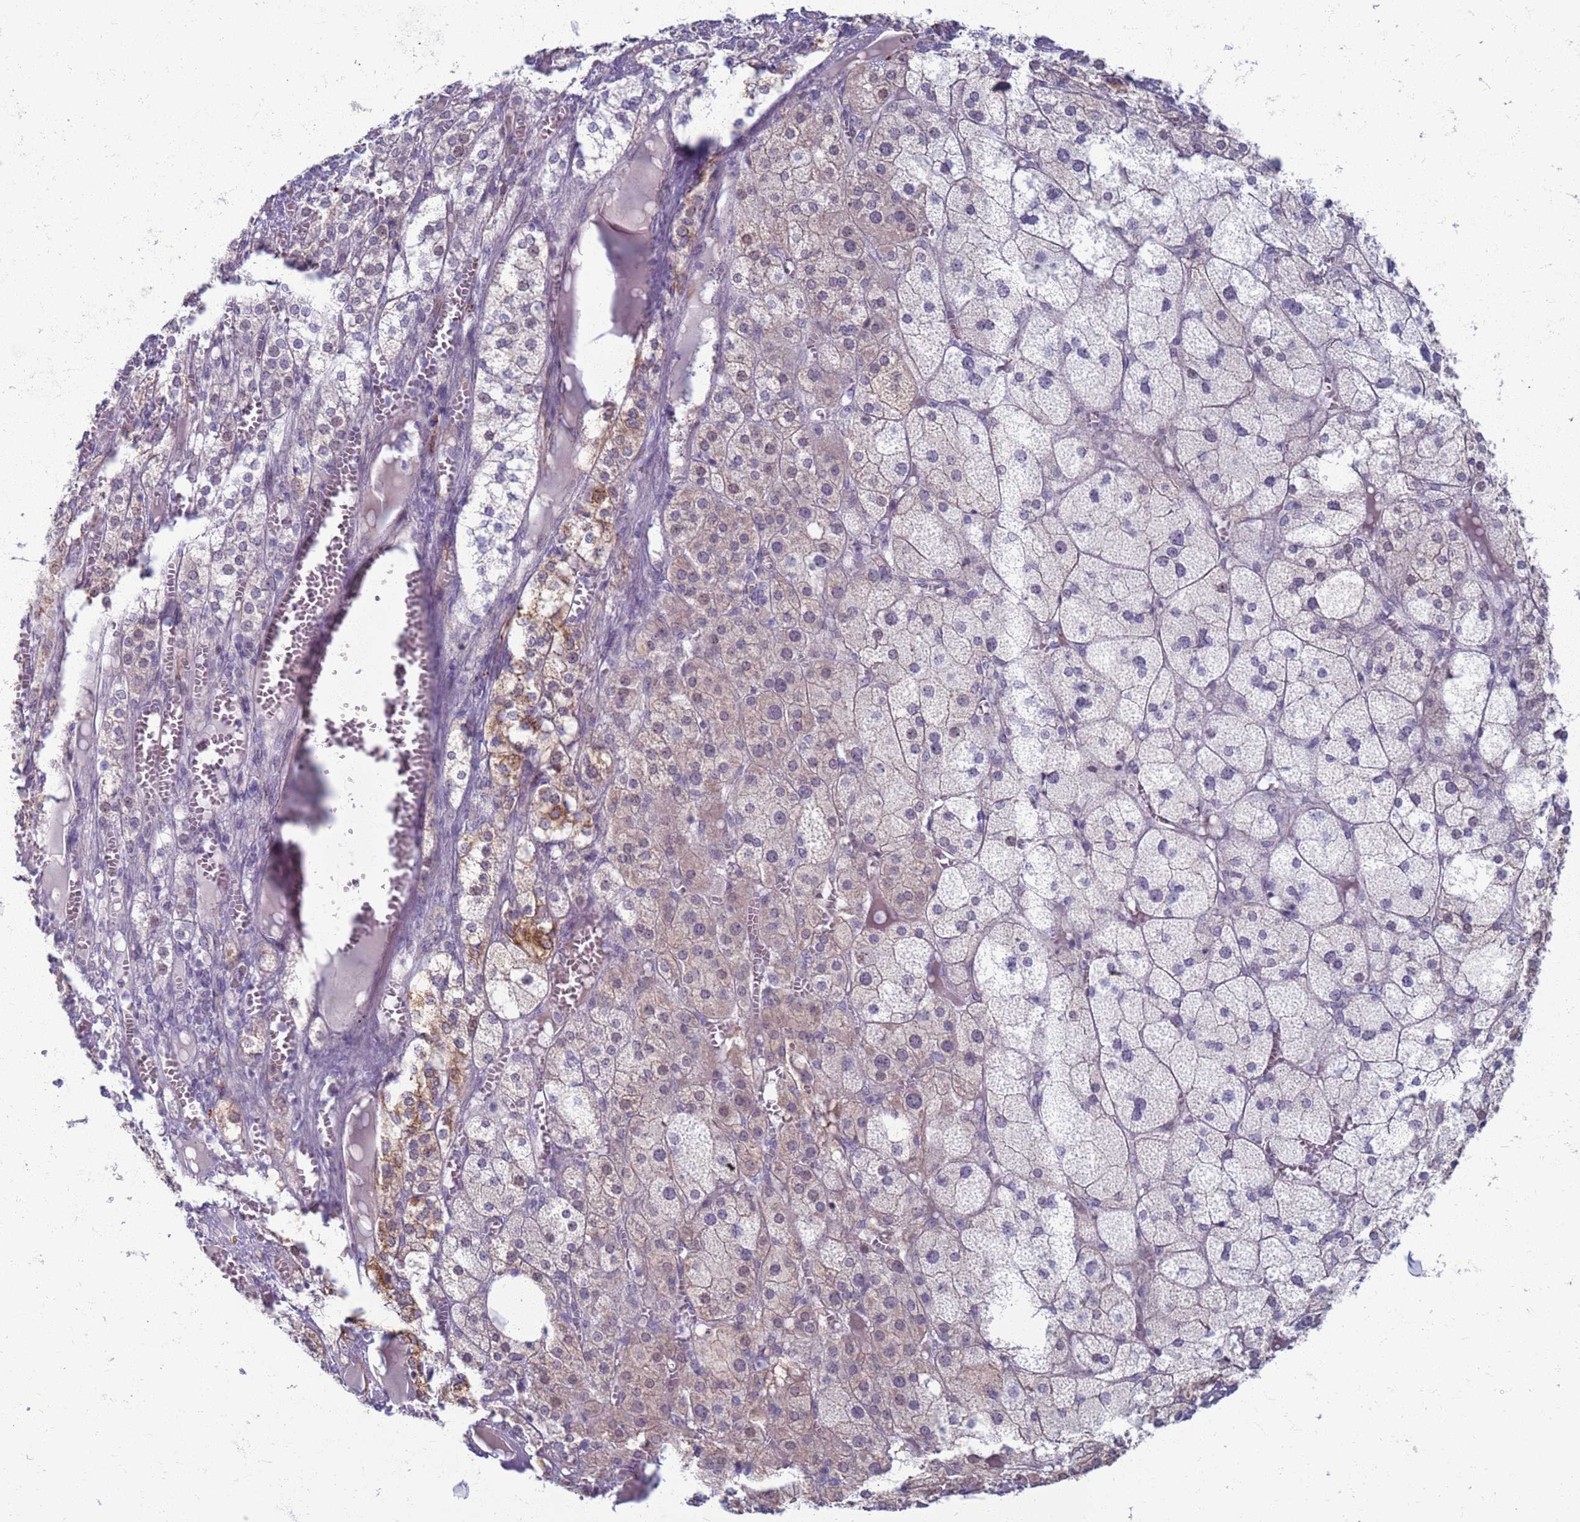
{"staining": {"intensity": "weak", "quantity": "25%-75%", "location": "nuclear"}, "tissue": "adrenal gland", "cell_type": "Glandular cells", "image_type": "normal", "snomed": [{"axis": "morphology", "description": "Normal tissue, NOS"}, {"axis": "topography", "description": "Adrenal gland"}], "caption": "Immunohistochemical staining of benign adrenal gland demonstrates 25%-75% levels of weak nuclear protein staining in about 25%-75% of glandular cells.", "gene": "CLCA2", "patient": {"sex": "female", "age": 61}}